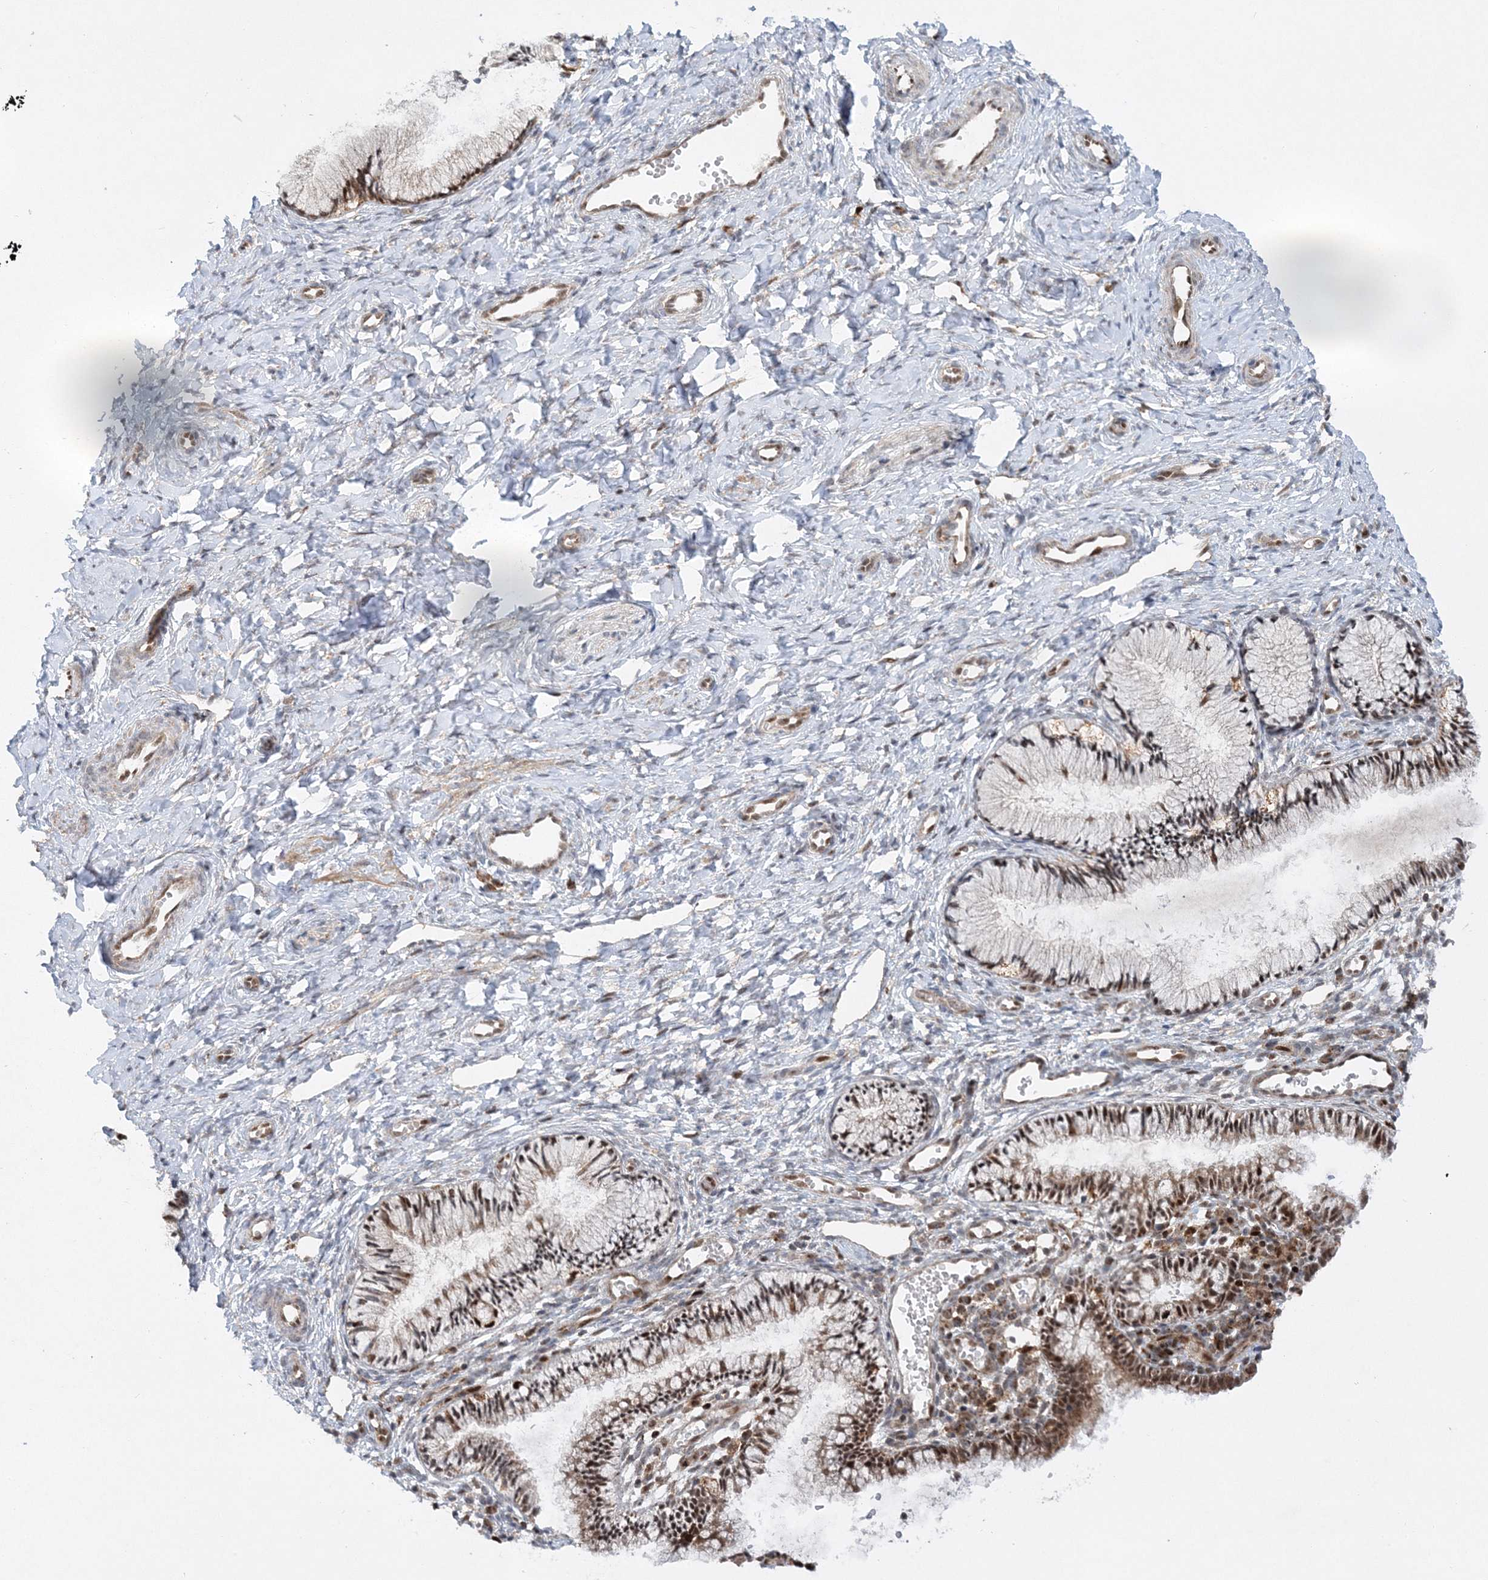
{"staining": {"intensity": "weak", "quantity": "25%-75%", "location": "cytoplasmic/membranous"}, "tissue": "cervix", "cell_type": "Glandular cells", "image_type": "normal", "snomed": [{"axis": "morphology", "description": "Normal tissue, NOS"}, {"axis": "topography", "description": "Cervix"}], "caption": "This is an image of immunohistochemistry (IHC) staining of benign cervix, which shows weak positivity in the cytoplasmic/membranous of glandular cells.", "gene": "RAB11FIP2", "patient": {"sex": "female", "age": 27}}